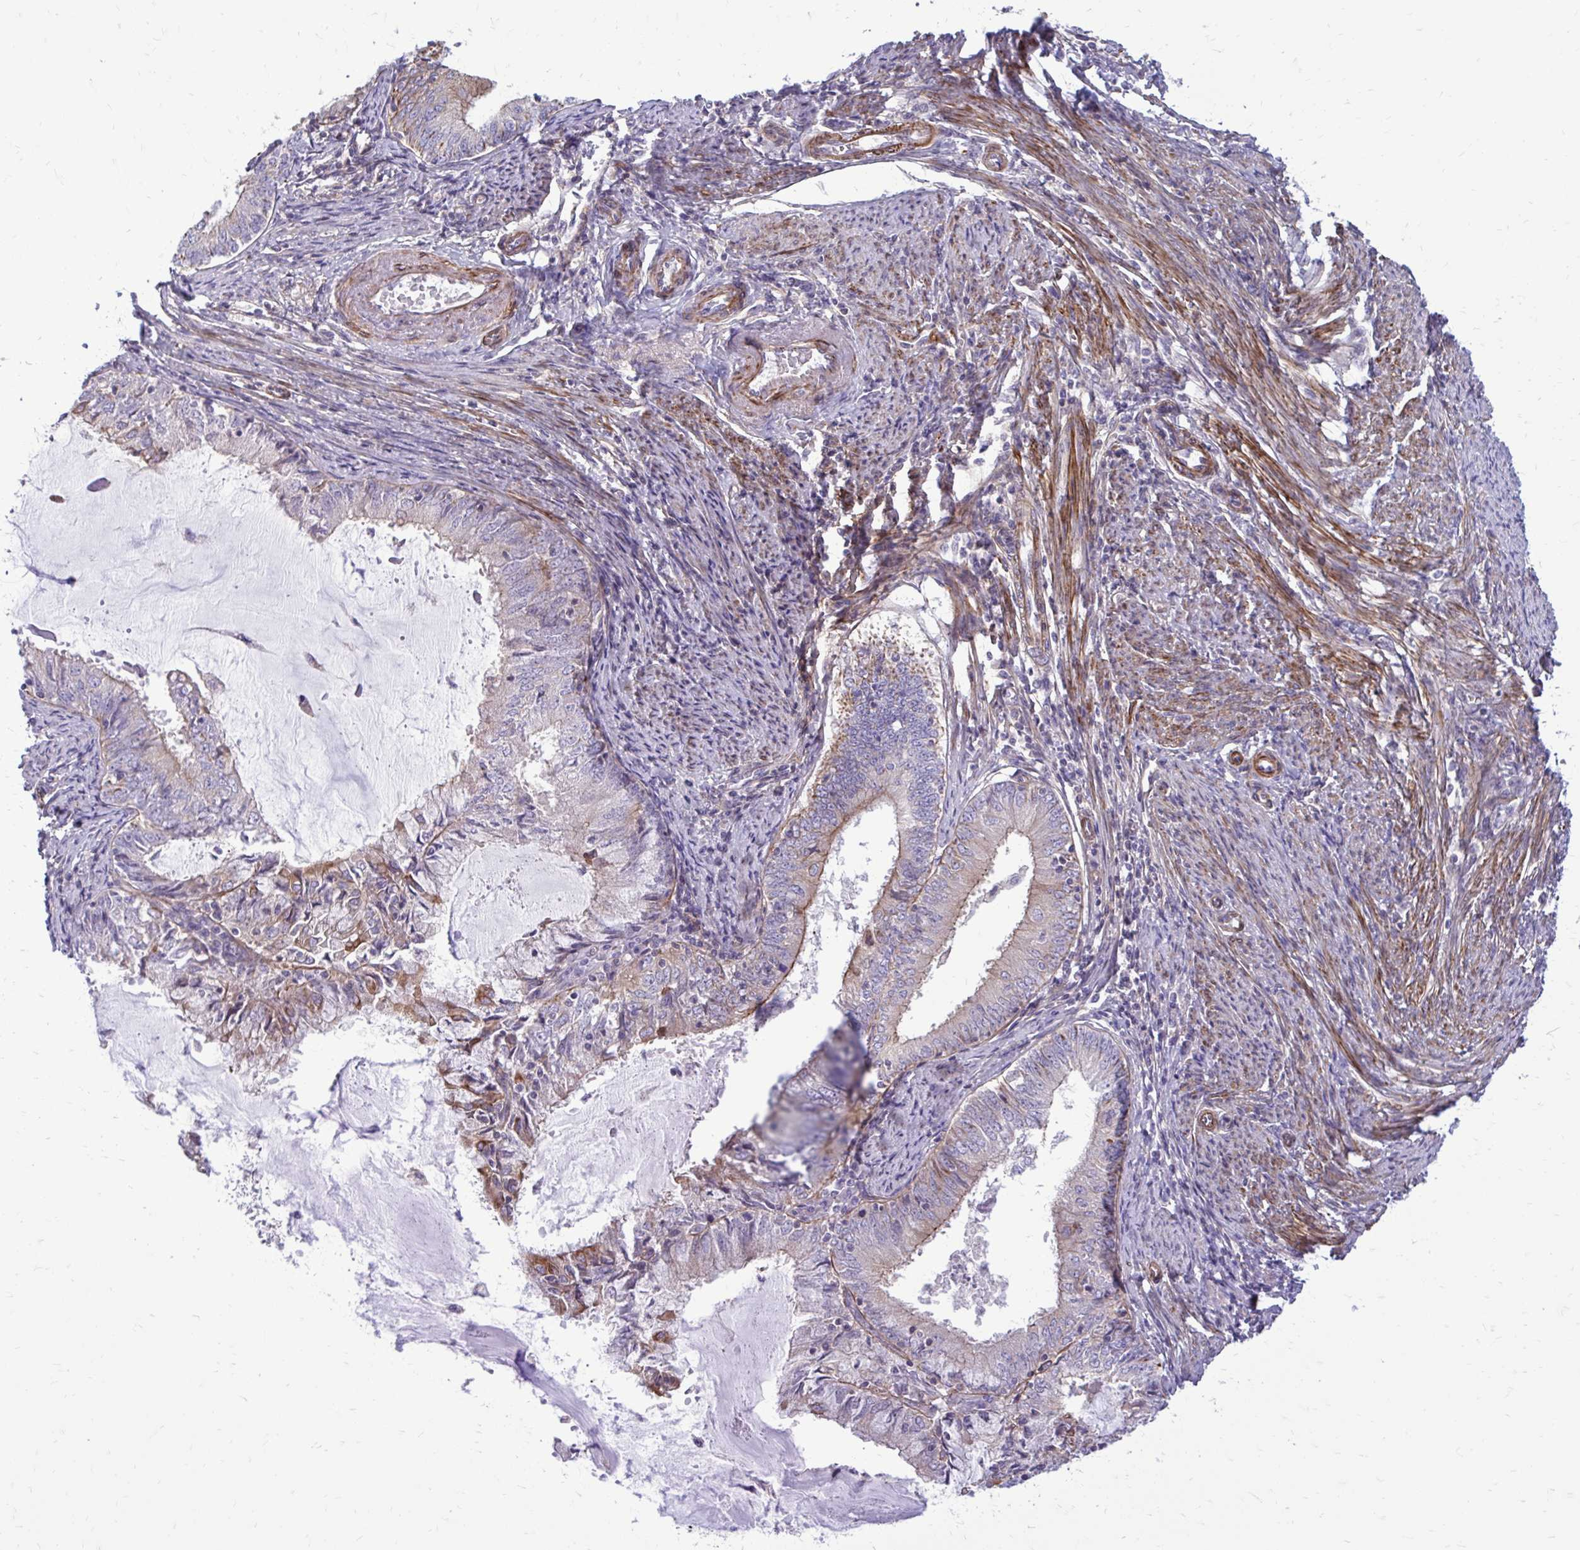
{"staining": {"intensity": "moderate", "quantity": "<25%", "location": "cytoplasmic/membranous"}, "tissue": "endometrial cancer", "cell_type": "Tumor cells", "image_type": "cancer", "snomed": [{"axis": "morphology", "description": "Adenocarcinoma, NOS"}, {"axis": "topography", "description": "Endometrium"}], "caption": "Immunohistochemical staining of endometrial cancer reveals moderate cytoplasmic/membranous protein staining in about <25% of tumor cells. Using DAB (brown) and hematoxylin (blue) stains, captured at high magnification using brightfield microscopy.", "gene": "FAP", "patient": {"sex": "female", "age": 57}}